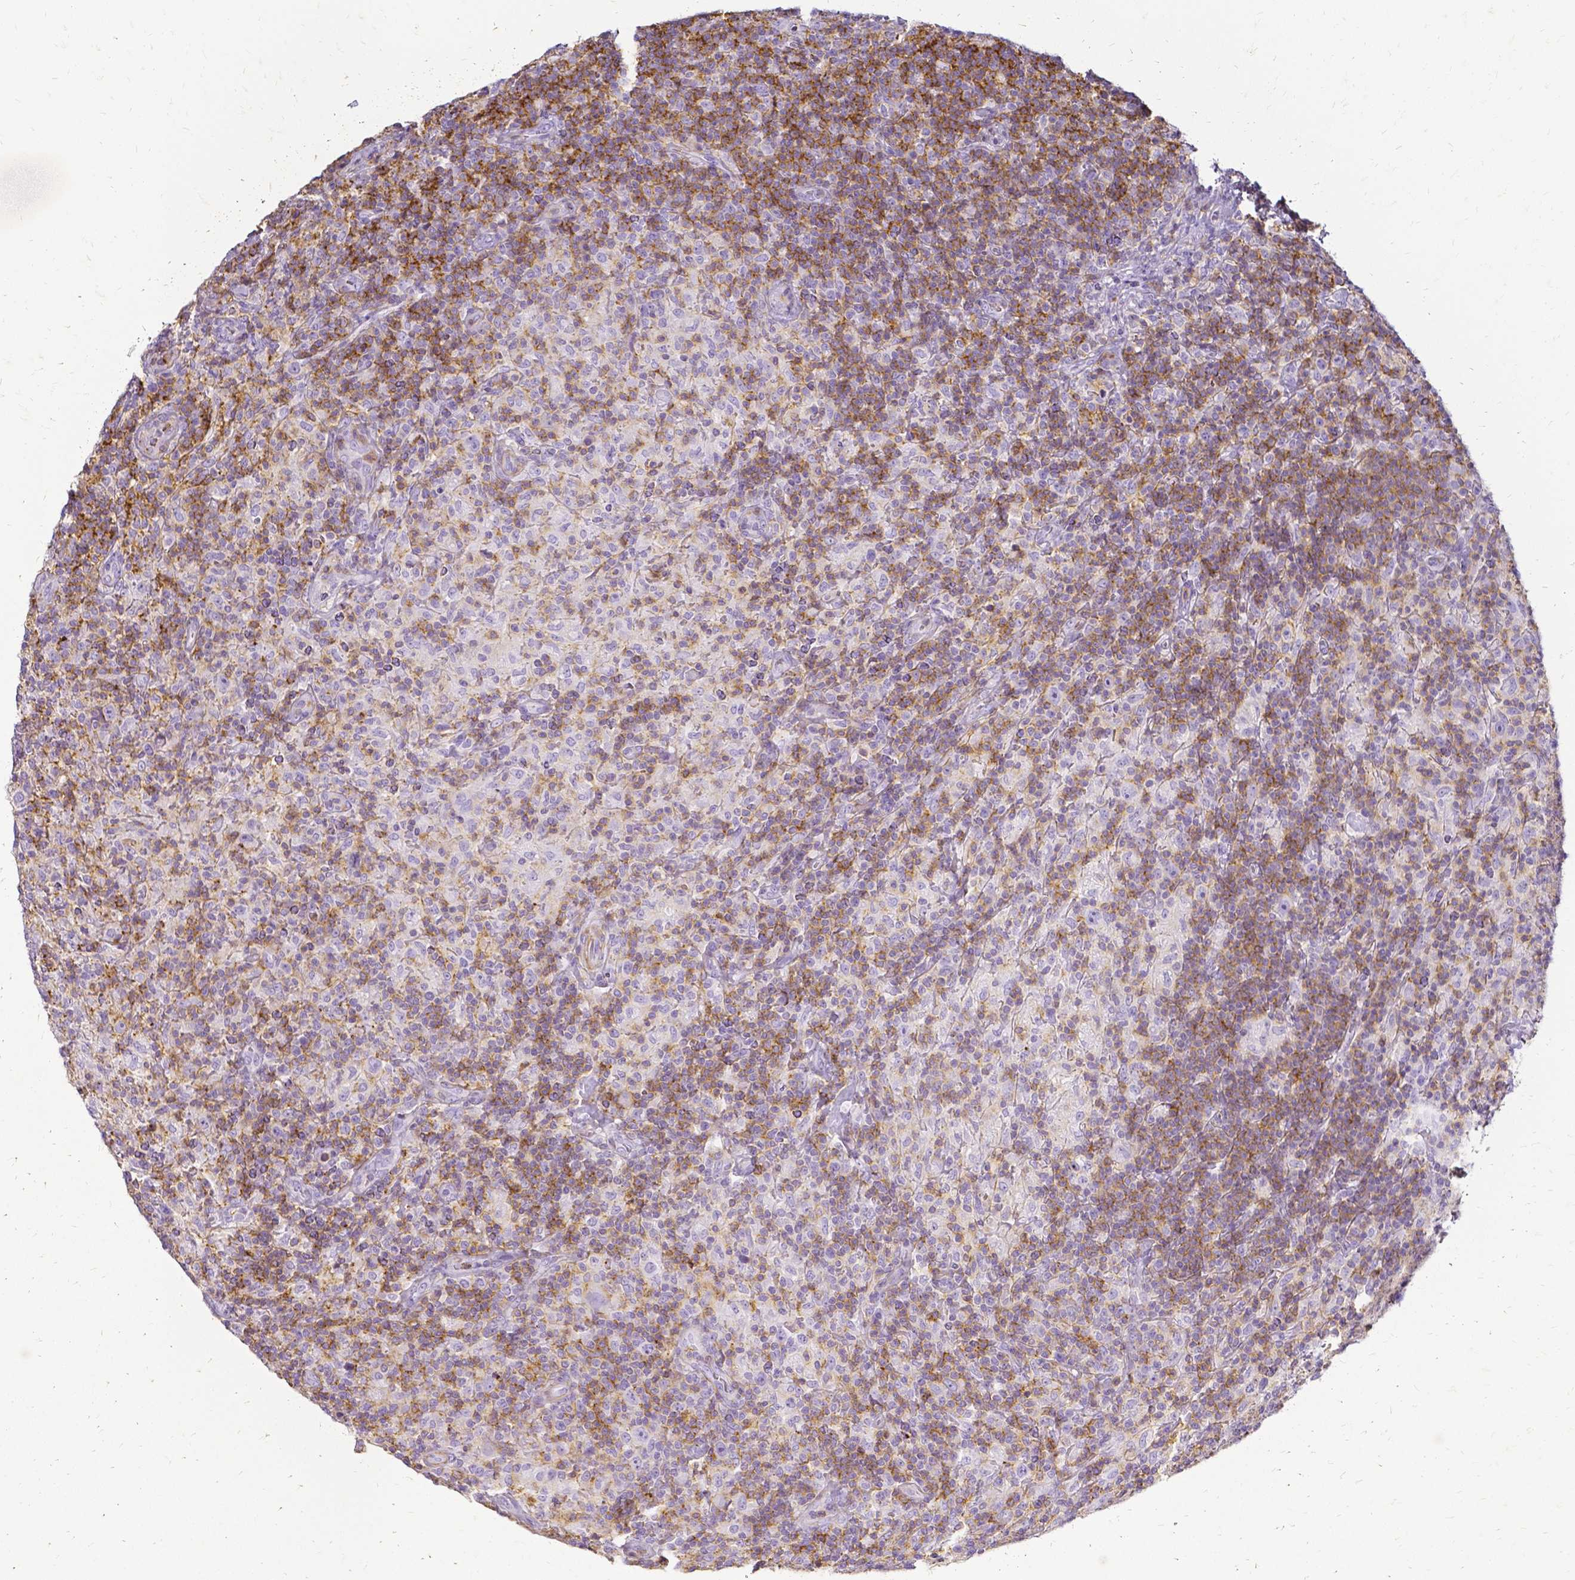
{"staining": {"intensity": "negative", "quantity": "none", "location": "none"}, "tissue": "lymphoma", "cell_type": "Tumor cells", "image_type": "cancer", "snomed": [{"axis": "morphology", "description": "Hodgkin's disease, NOS"}, {"axis": "topography", "description": "Lymph node"}], "caption": "High power microscopy histopathology image of an immunohistochemistry photomicrograph of lymphoma, revealing no significant positivity in tumor cells.", "gene": "HSPA12A", "patient": {"sex": "male", "age": 70}}